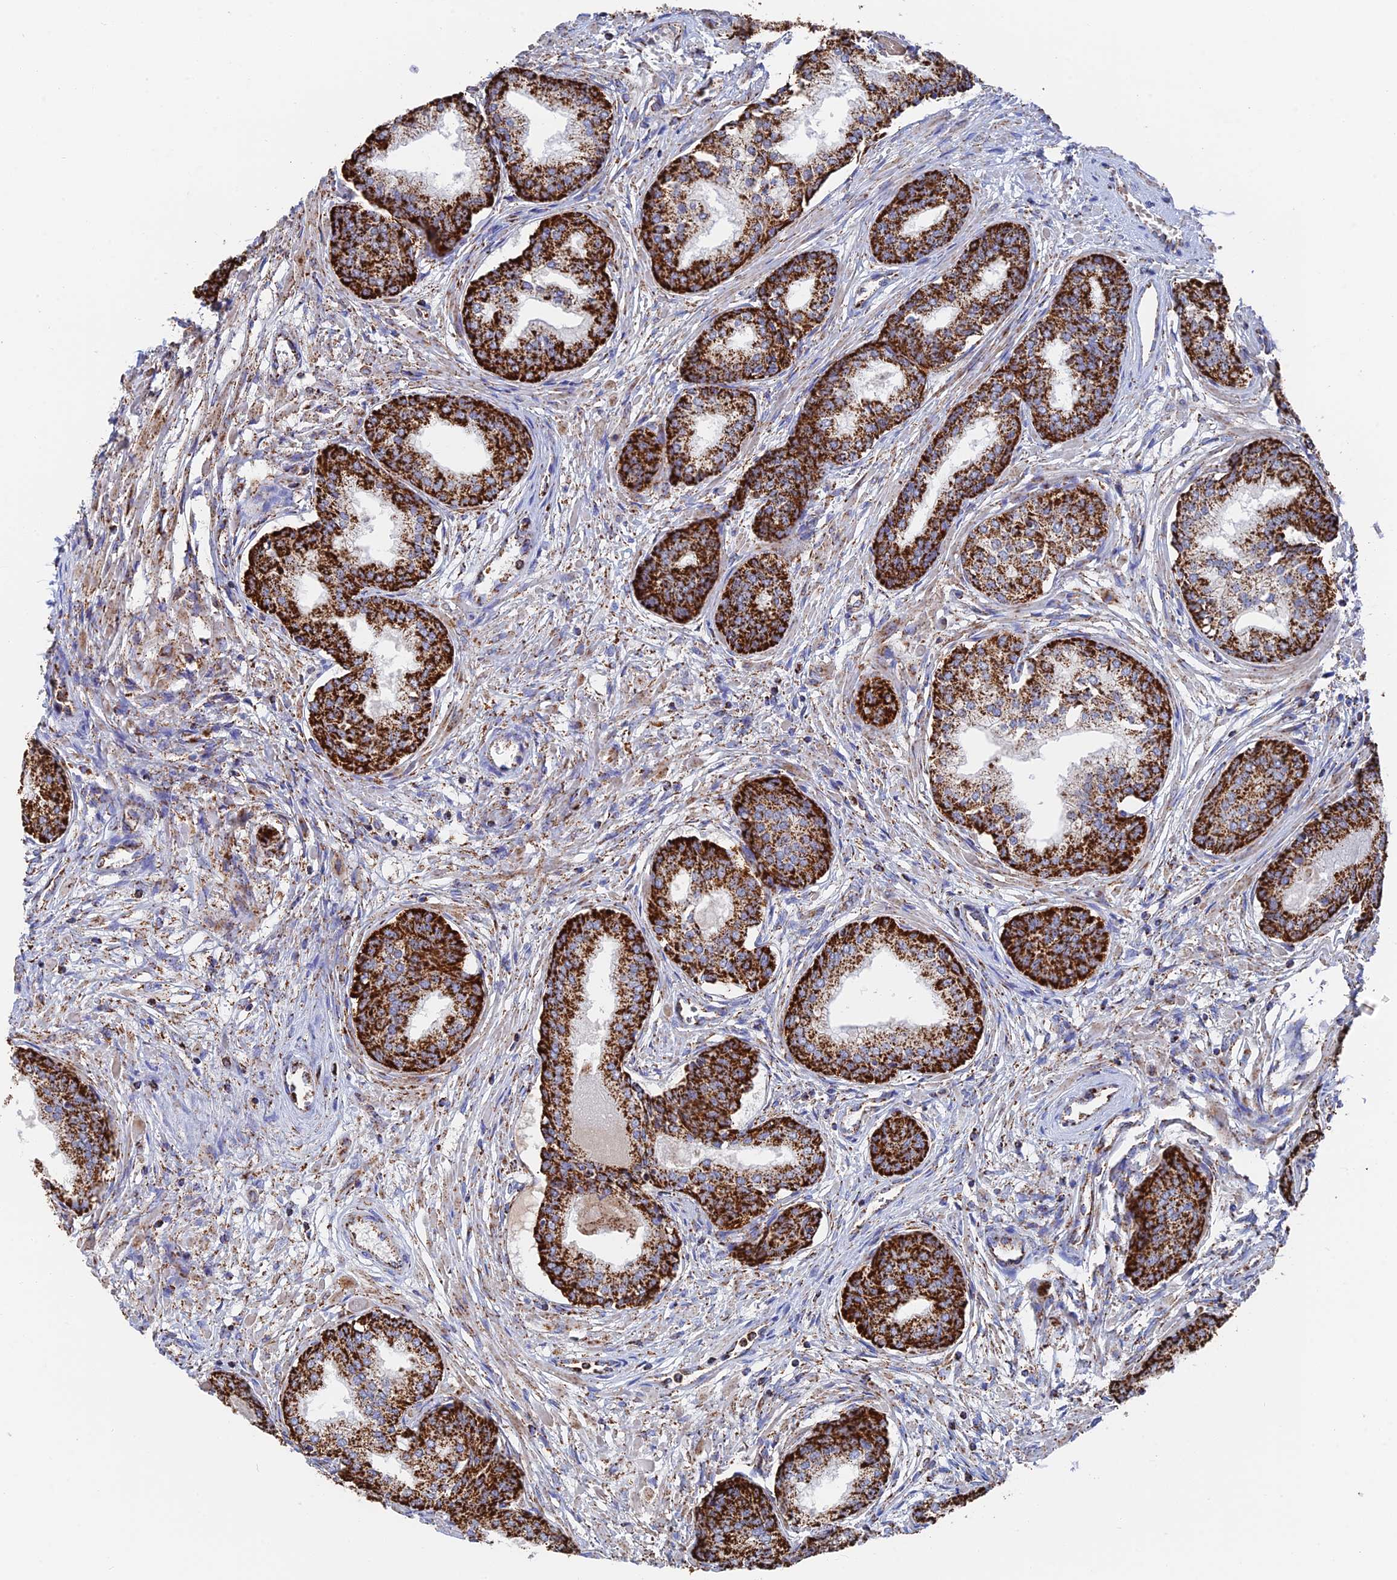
{"staining": {"intensity": "strong", "quantity": ">75%", "location": "cytoplasmic/membranous"}, "tissue": "prostate cancer", "cell_type": "Tumor cells", "image_type": "cancer", "snomed": [{"axis": "morphology", "description": "Adenocarcinoma, High grade"}, {"axis": "topography", "description": "Prostate"}], "caption": "Immunohistochemical staining of prostate cancer shows high levels of strong cytoplasmic/membranous protein staining in approximately >75% of tumor cells.", "gene": "HAUS8", "patient": {"sex": "male", "age": 67}}